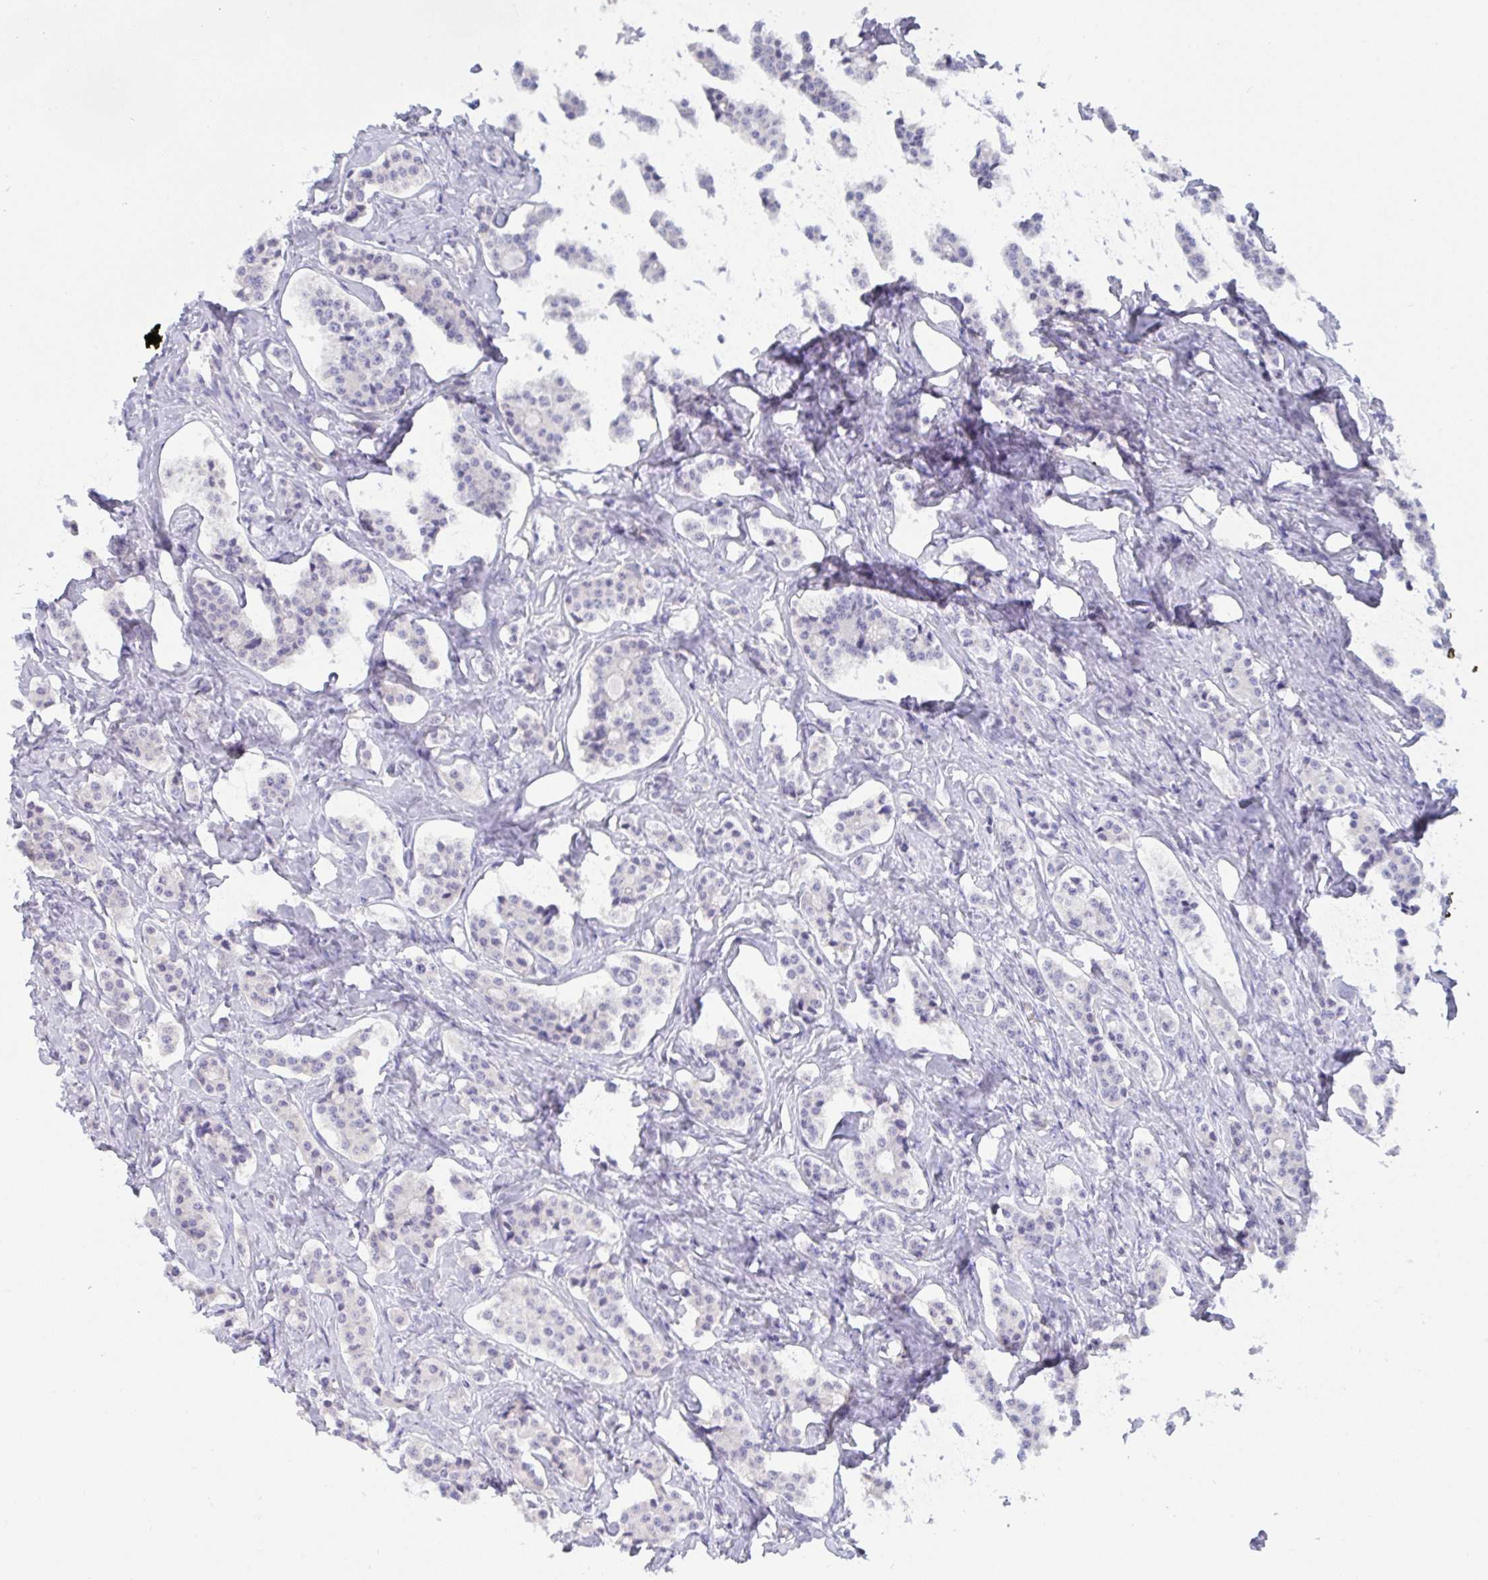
{"staining": {"intensity": "negative", "quantity": "none", "location": "none"}, "tissue": "carcinoid", "cell_type": "Tumor cells", "image_type": "cancer", "snomed": [{"axis": "morphology", "description": "Carcinoid, malignant, NOS"}, {"axis": "topography", "description": "Small intestine"}], "caption": "Tumor cells are negative for brown protein staining in carcinoid (malignant).", "gene": "TMEM41A", "patient": {"sex": "male", "age": 63}}